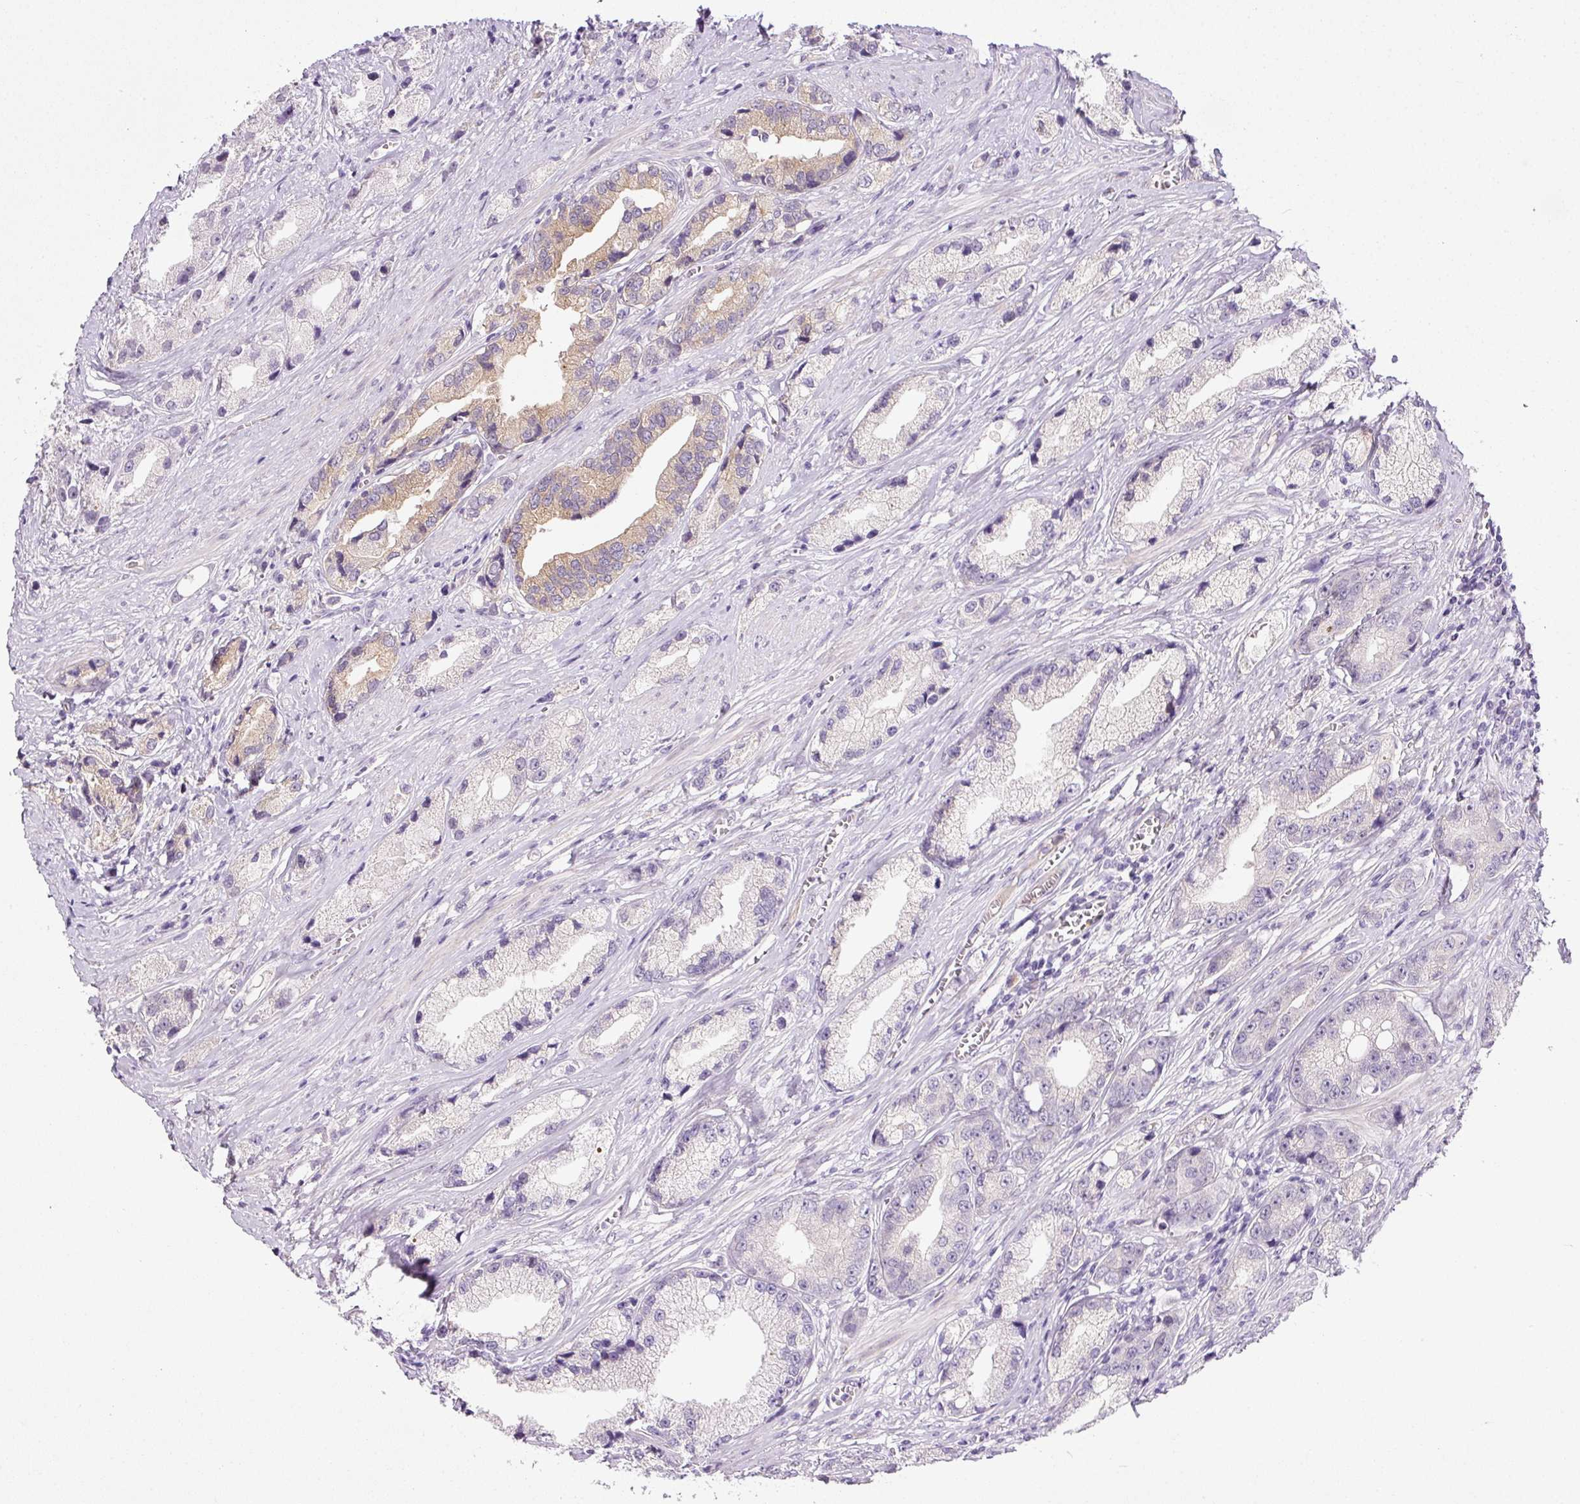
{"staining": {"intensity": "weak", "quantity": "<25%", "location": "cytoplasmic/membranous"}, "tissue": "prostate cancer", "cell_type": "Tumor cells", "image_type": "cancer", "snomed": [{"axis": "morphology", "description": "Adenocarcinoma, High grade"}, {"axis": "topography", "description": "Prostate"}], "caption": "The immunohistochemistry micrograph has no significant expression in tumor cells of prostate cancer tissue.", "gene": "SRC", "patient": {"sex": "male", "age": 74}}